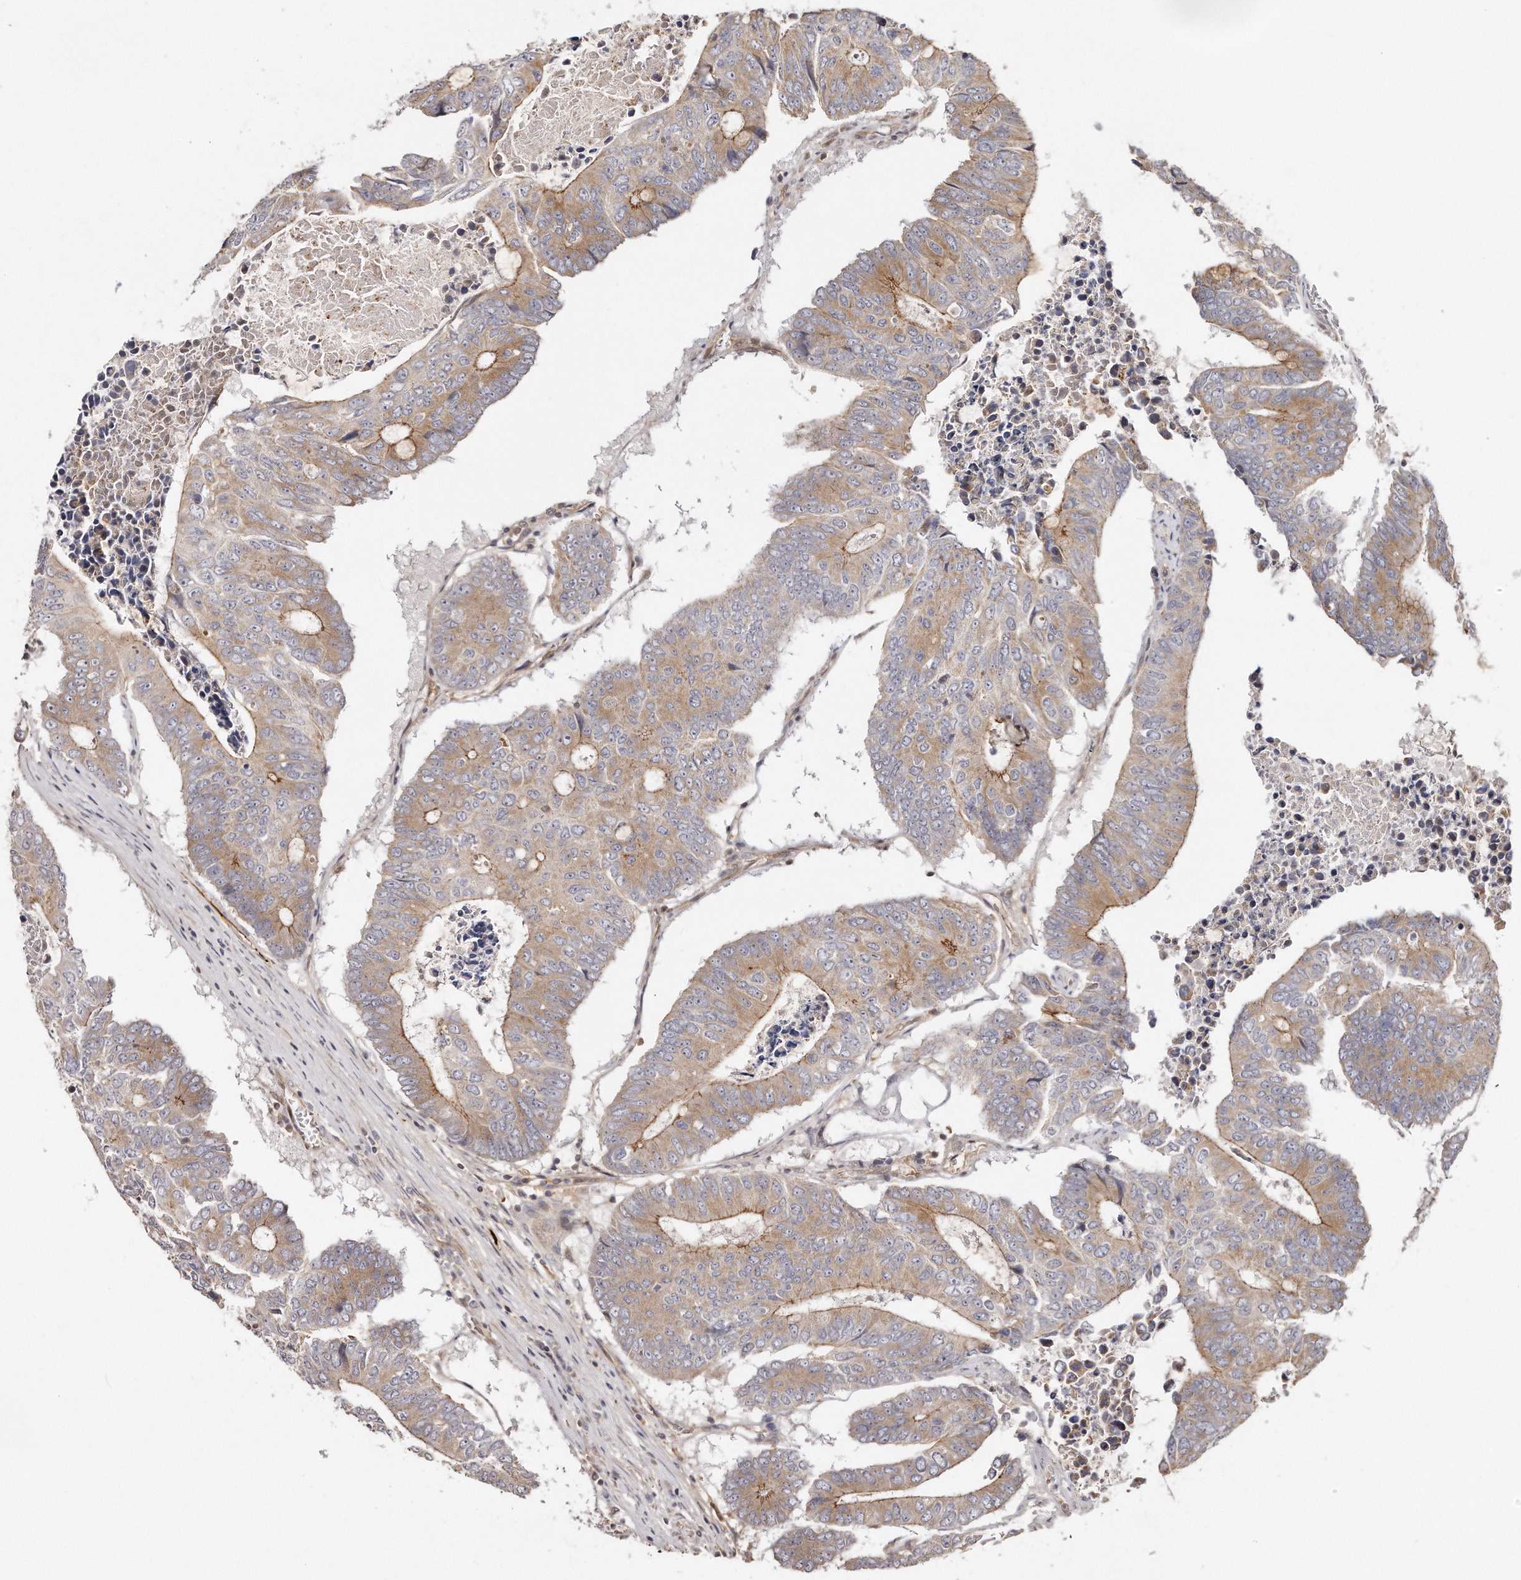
{"staining": {"intensity": "moderate", "quantity": ">75%", "location": "cytoplasmic/membranous"}, "tissue": "colorectal cancer", "cell_type": "Tumor cells", "image_type": "cancer", "snomed": [{"axis": "morphology", "description": "Adenocarcinoma, NOS"}, {"axis": "topography", "description": "Colon"}], "caption": "An immunohistochemistry image of tumor tissue is shown. Protein staining in brown labels moderate cytoplasmic/membranous positivity in colorectal adenocarcinoma within tumor cells. The protein is shown in brown color, while the nuclei are stained blue.", "gene": "GBP4", "patient": {"sex": "male", "age": 87}}